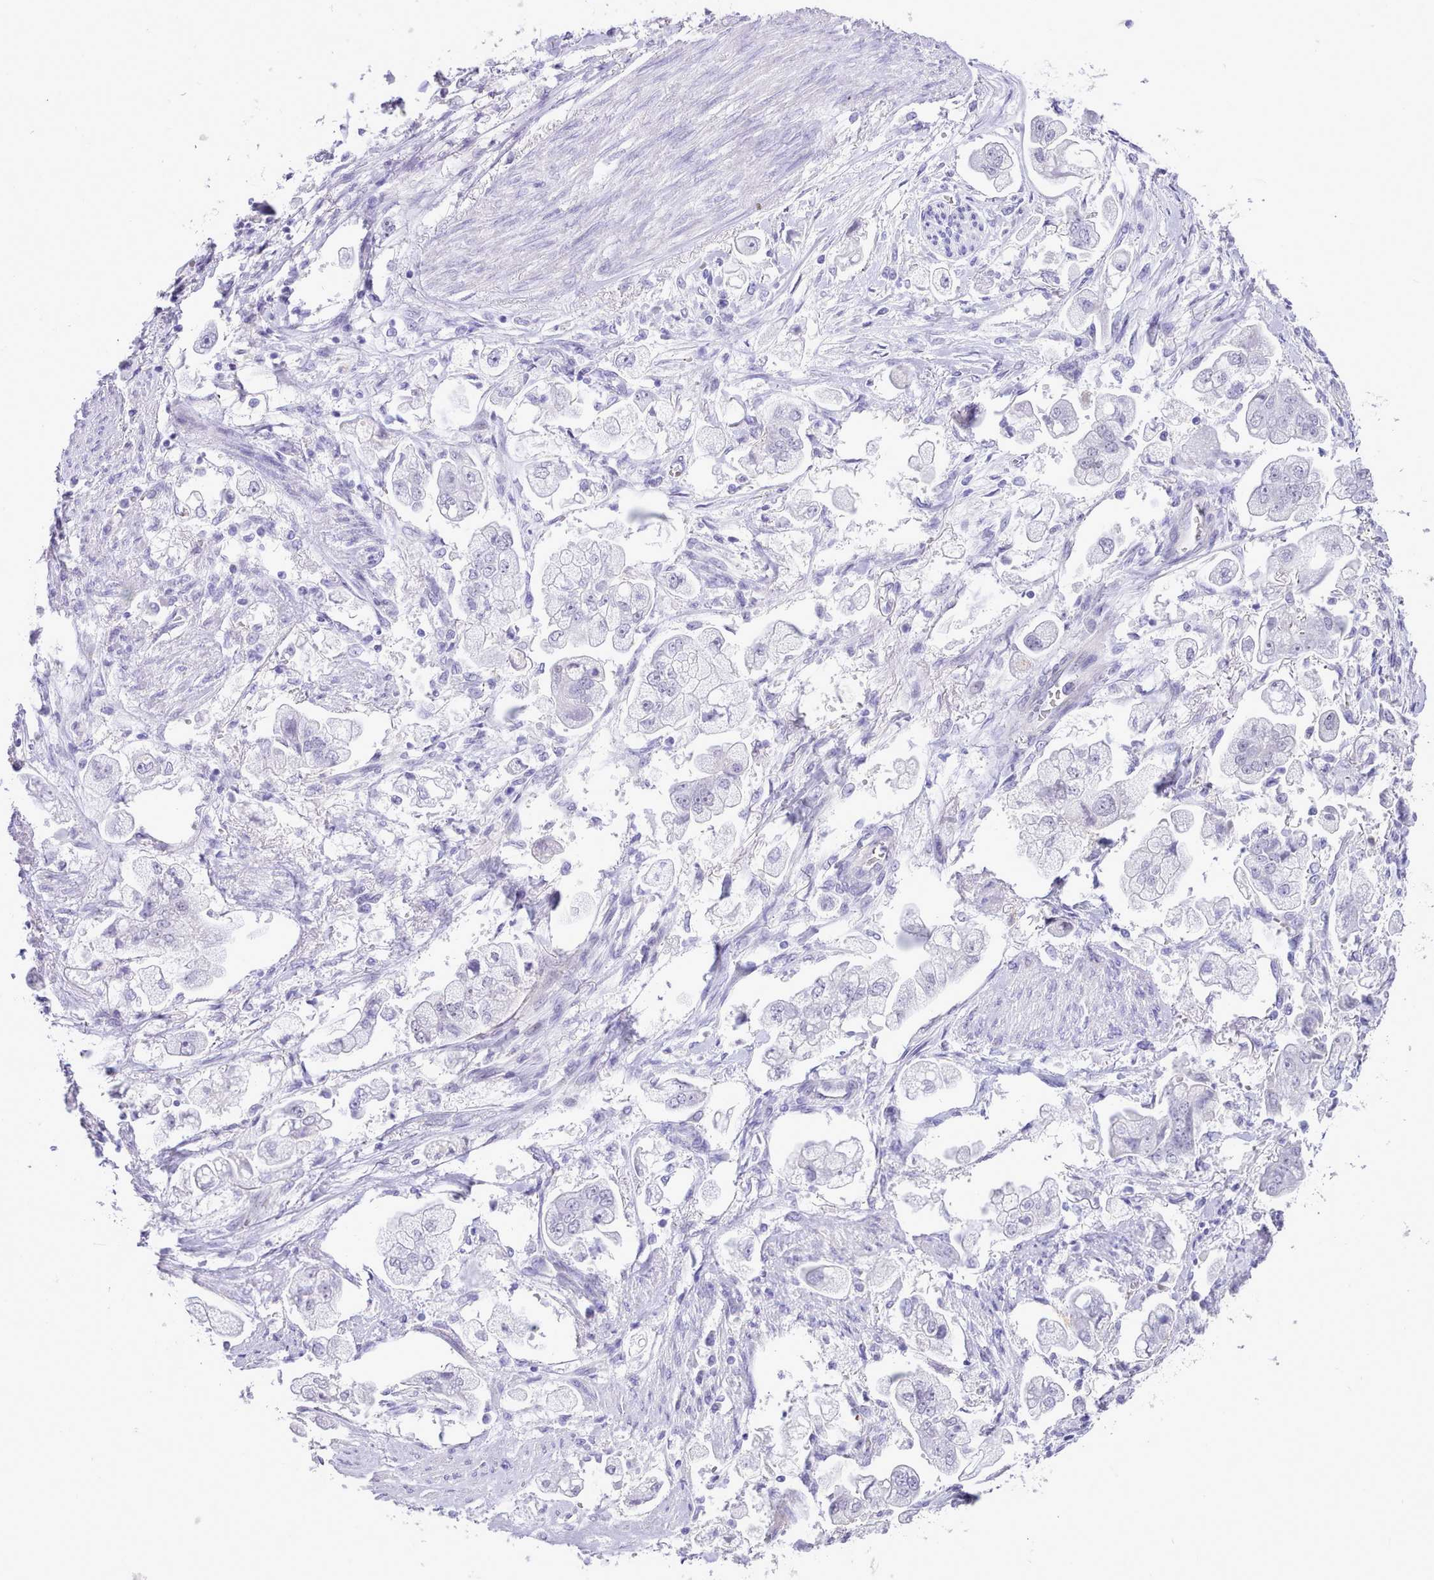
{"staining": {"intensity": "negative", "quantity": "none", "location": "none"}, "tissue": "stomach cancer", "cell_type": "Tumor cells", "image_type": "cancer", "snomed": [{"axis": "morphology", "description": "Adenocarcinoma, NOS"}, {"axis": "topography", "description": "Stomach"}], "caption": "Human adenocarcinoma (stomach) stained for a protein using immunohistochemistry (IHC) demonstrates no positivity in tumor cells.", "gene": "LRRC37A", "patient": {"sex": "male", "age": 62}}